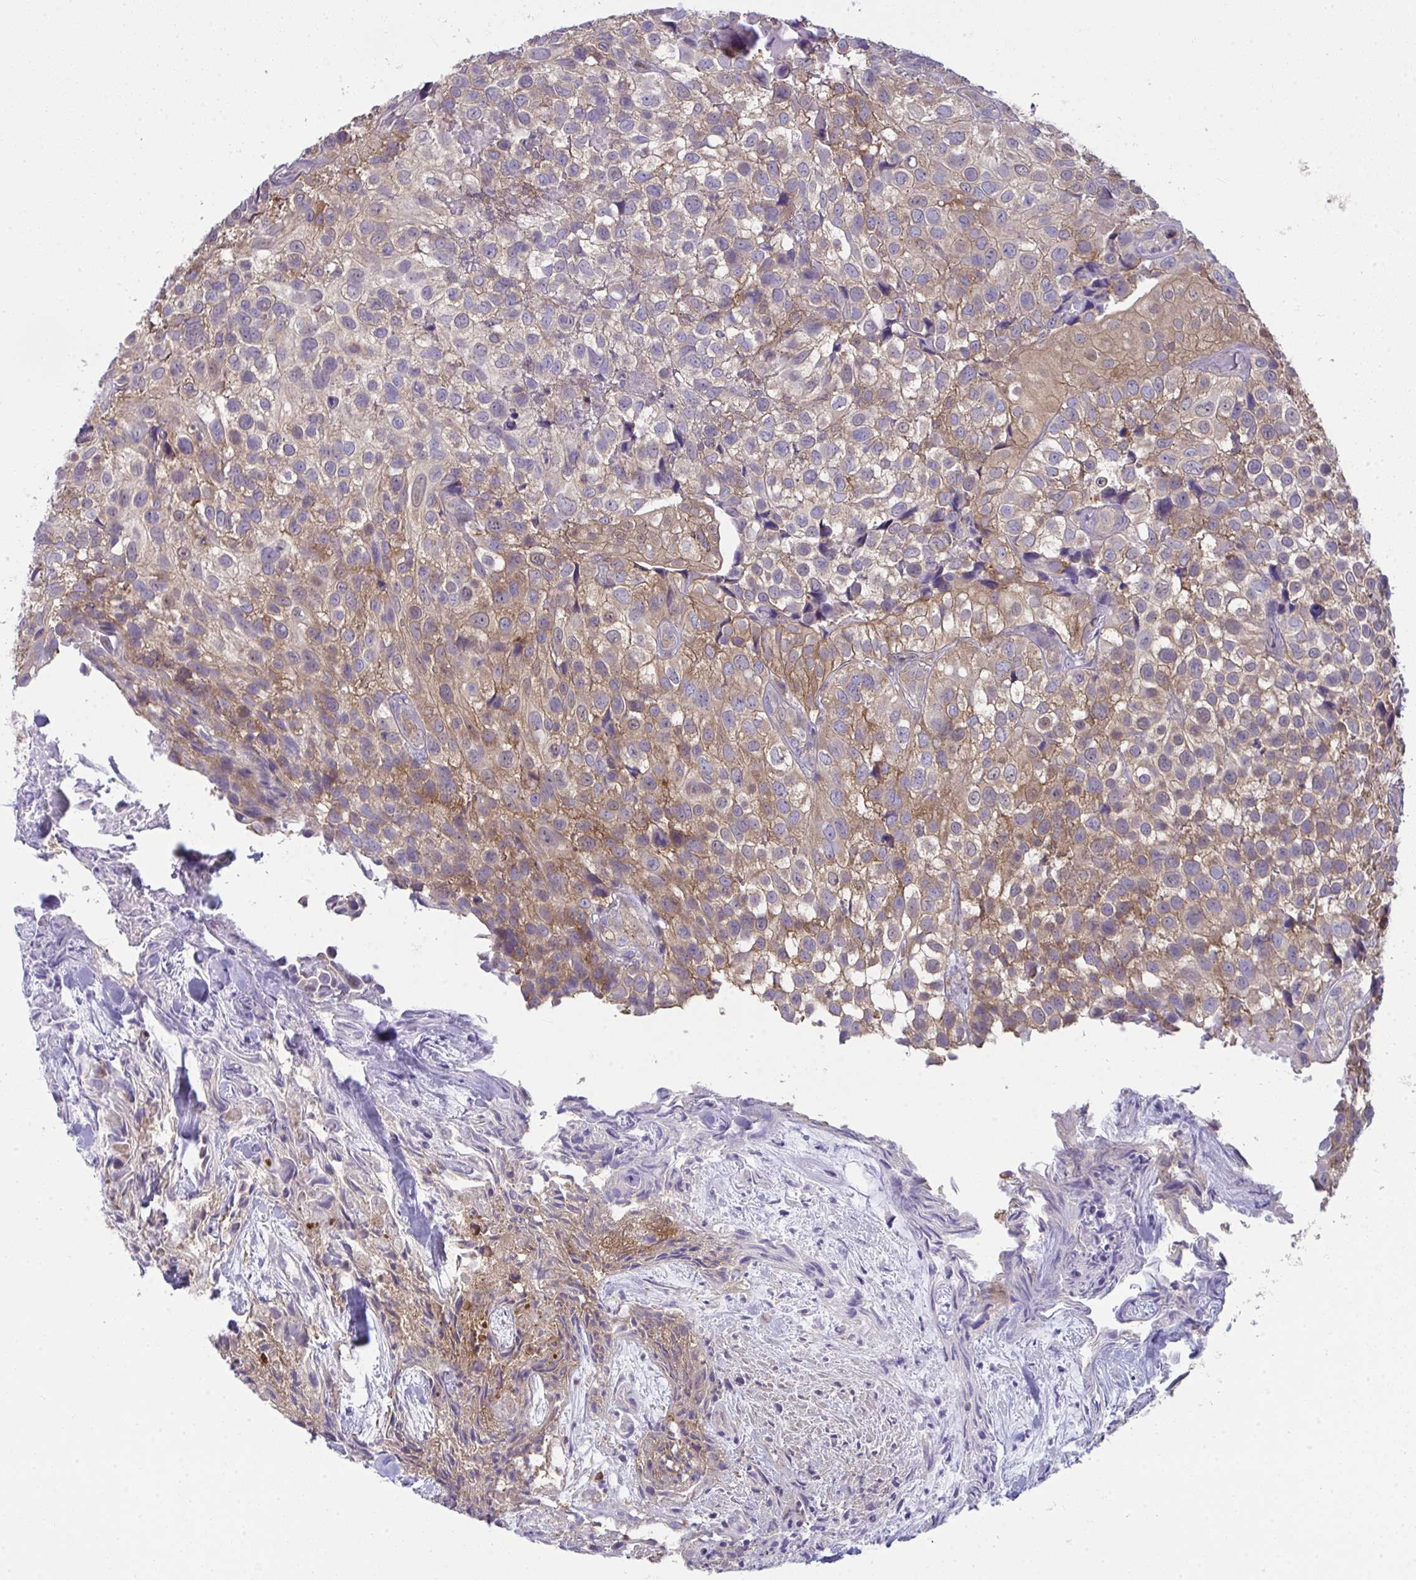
{"staining": {"intensity": "moderate", "quantity": "25%-75%", "location": "cytoplasmic/membranous"}, "tissue": "urothelial cancer", "cell_type": "Tumor cells", "image_type": "cancer", "snomed": [{"axis": "morphology", "description": "Urothelial carcinoma, High grade"}, {"axis": "topography", "description": "Urinary bladder"}], "caption": "Urothelial carcinoma (high-grade) stained for a protein (brown) reveals moderate cytoplasmic/membranous positive positivity in about 25%-75% of tumor cells.", "gene": "ALDH16A1", "patient": {"sex": "male", "age": 56}}